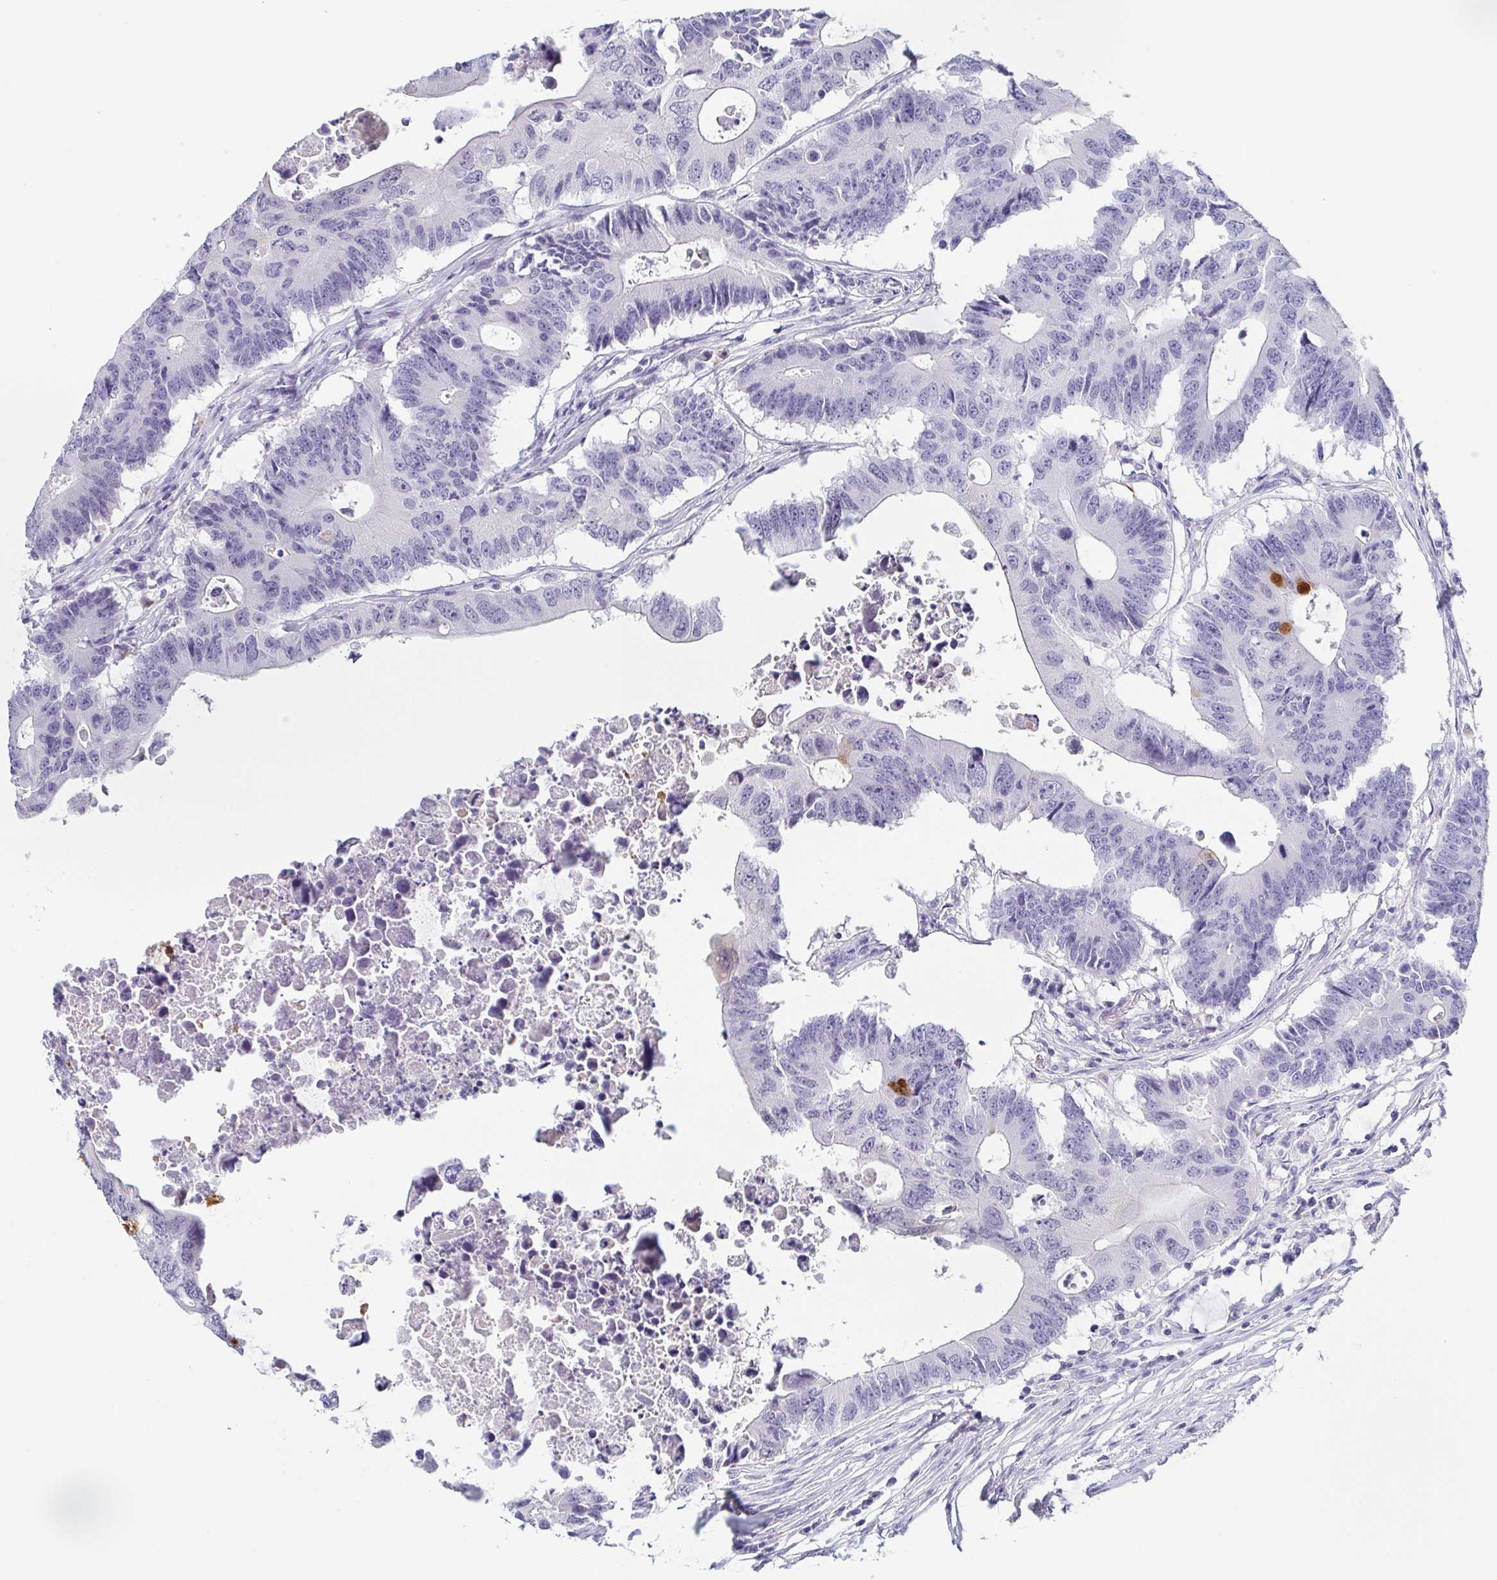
{"staining": {"intensity": "strong", "quantity": "<25%", "location": "cytoplasmic/membranous"}, "tissue": "colorectal cancer", "cell_type": "Tumor cells", "image_type": "cancer", "snomed": [{"axis": "morphology", "description": "Adenocarcinoma, NOS"}, {"axis": "topography", "description": "Colon"}], "caption": "Protein analysis of colorectal cancer tissue shows strong cytoplasmic/membranous positivity in approximately <25% of tumor cells. (Stains: DAB (3,3'-diaminobenzidine) in brown, nuclei in blue, Microscopy: brightfield microscopy at high magnification).", "gene": "REG4", "patient": {"sex": "male", "age": 71}}